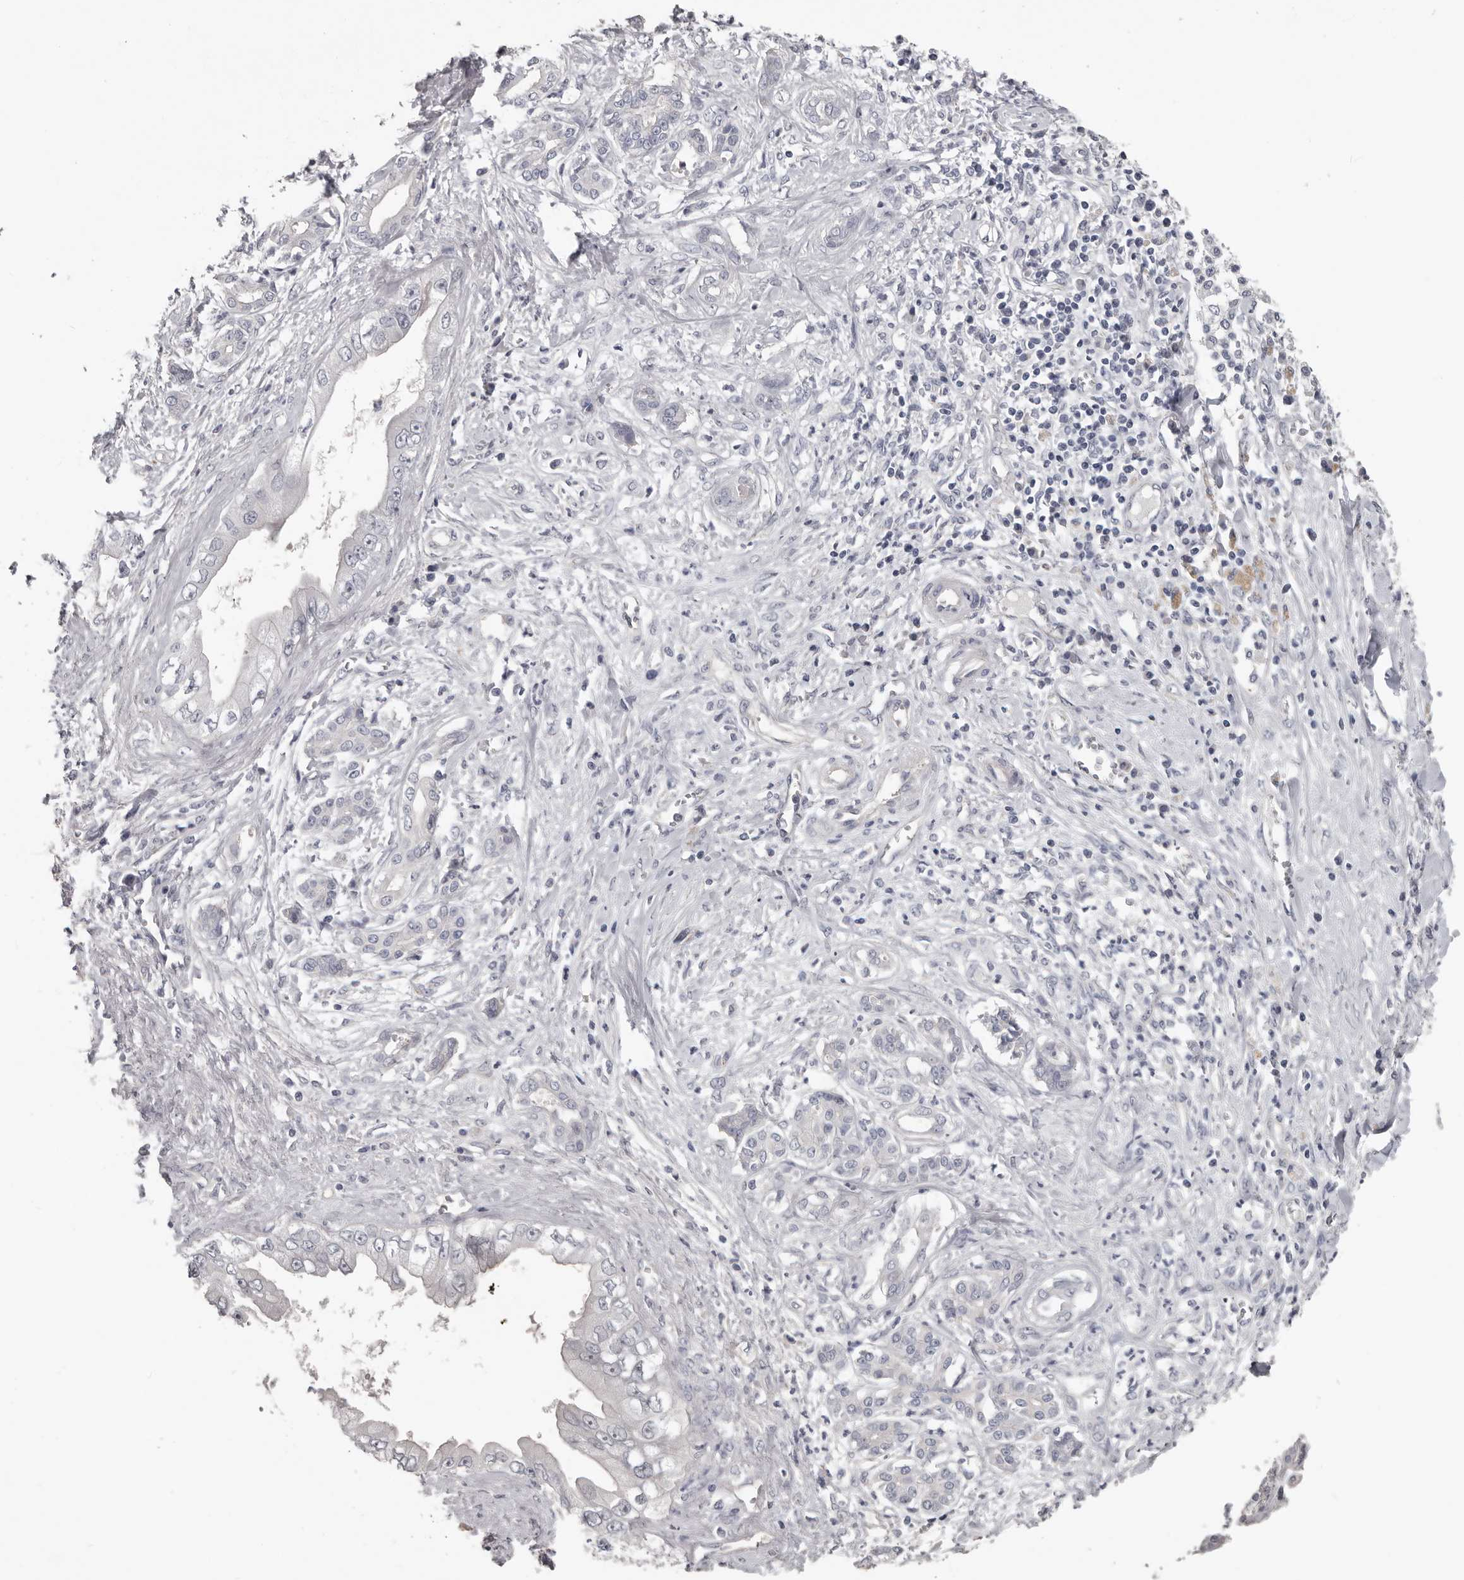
{"staining": {"intensity": "negative", "quantity": "none", "location": "none"}, "tissue": "pancreatic cancer", "cell_type": "Tumor cells", "image_type": "cancer", "snomed": [{"axis": "morphology", "description": "Adenocarcinoma, NOS"}, {"axis": "topography", "description": "Pancreas"}], "caption": "Immunohistochemistry histopathology image of neoplastic tissue: human pancreatic cancer stained with DAB displays no significant protein positivity in tumor cells. (DAB (3,3'-diaminobenzidine) immunohistochemistry (IHC) with hematoxylin counter stain).", "gene": "RNF217", "patient": {"sex": "female", "age": 56}}